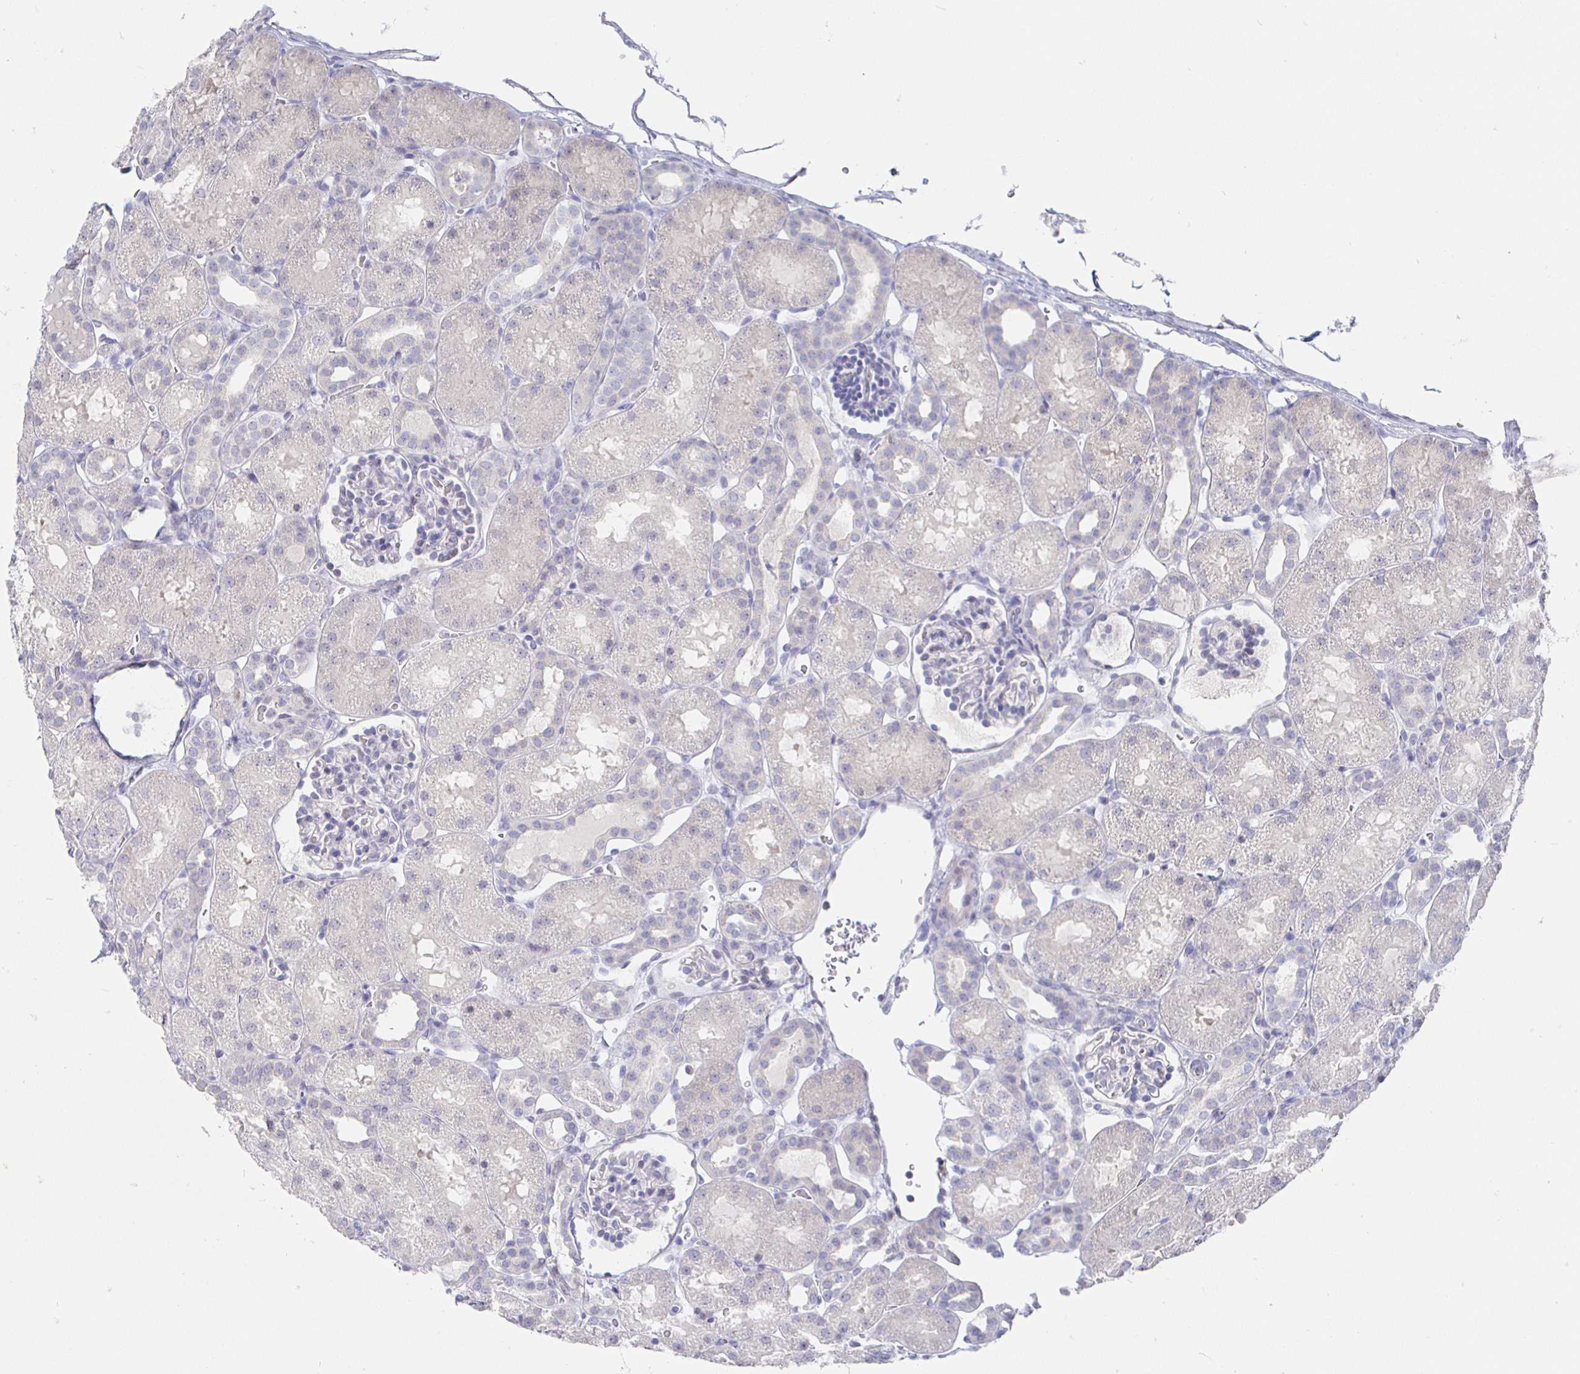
{"staining": {"intensity": "negative", "quantity": "none", "location": "none"}, "tissue": "kidney", "cell_type": "Cells in glomeruli", "image_type": "normal", "snomed": [{"axis": "morphology", "description": "Normal tissue, NOS"}, {"axis": "topography", "description": "Kidney"}], "caption": "The micrograph shows no significant staining in cells in glomeruli of kidney. The staining was performed using DAB to visualize the protein expression in brown, while the nuclei were stained in blue with hematoxylin (Magnification: 20x).", "gene": "LRRC23", "patient": {"sex": "male", "age": 2}}